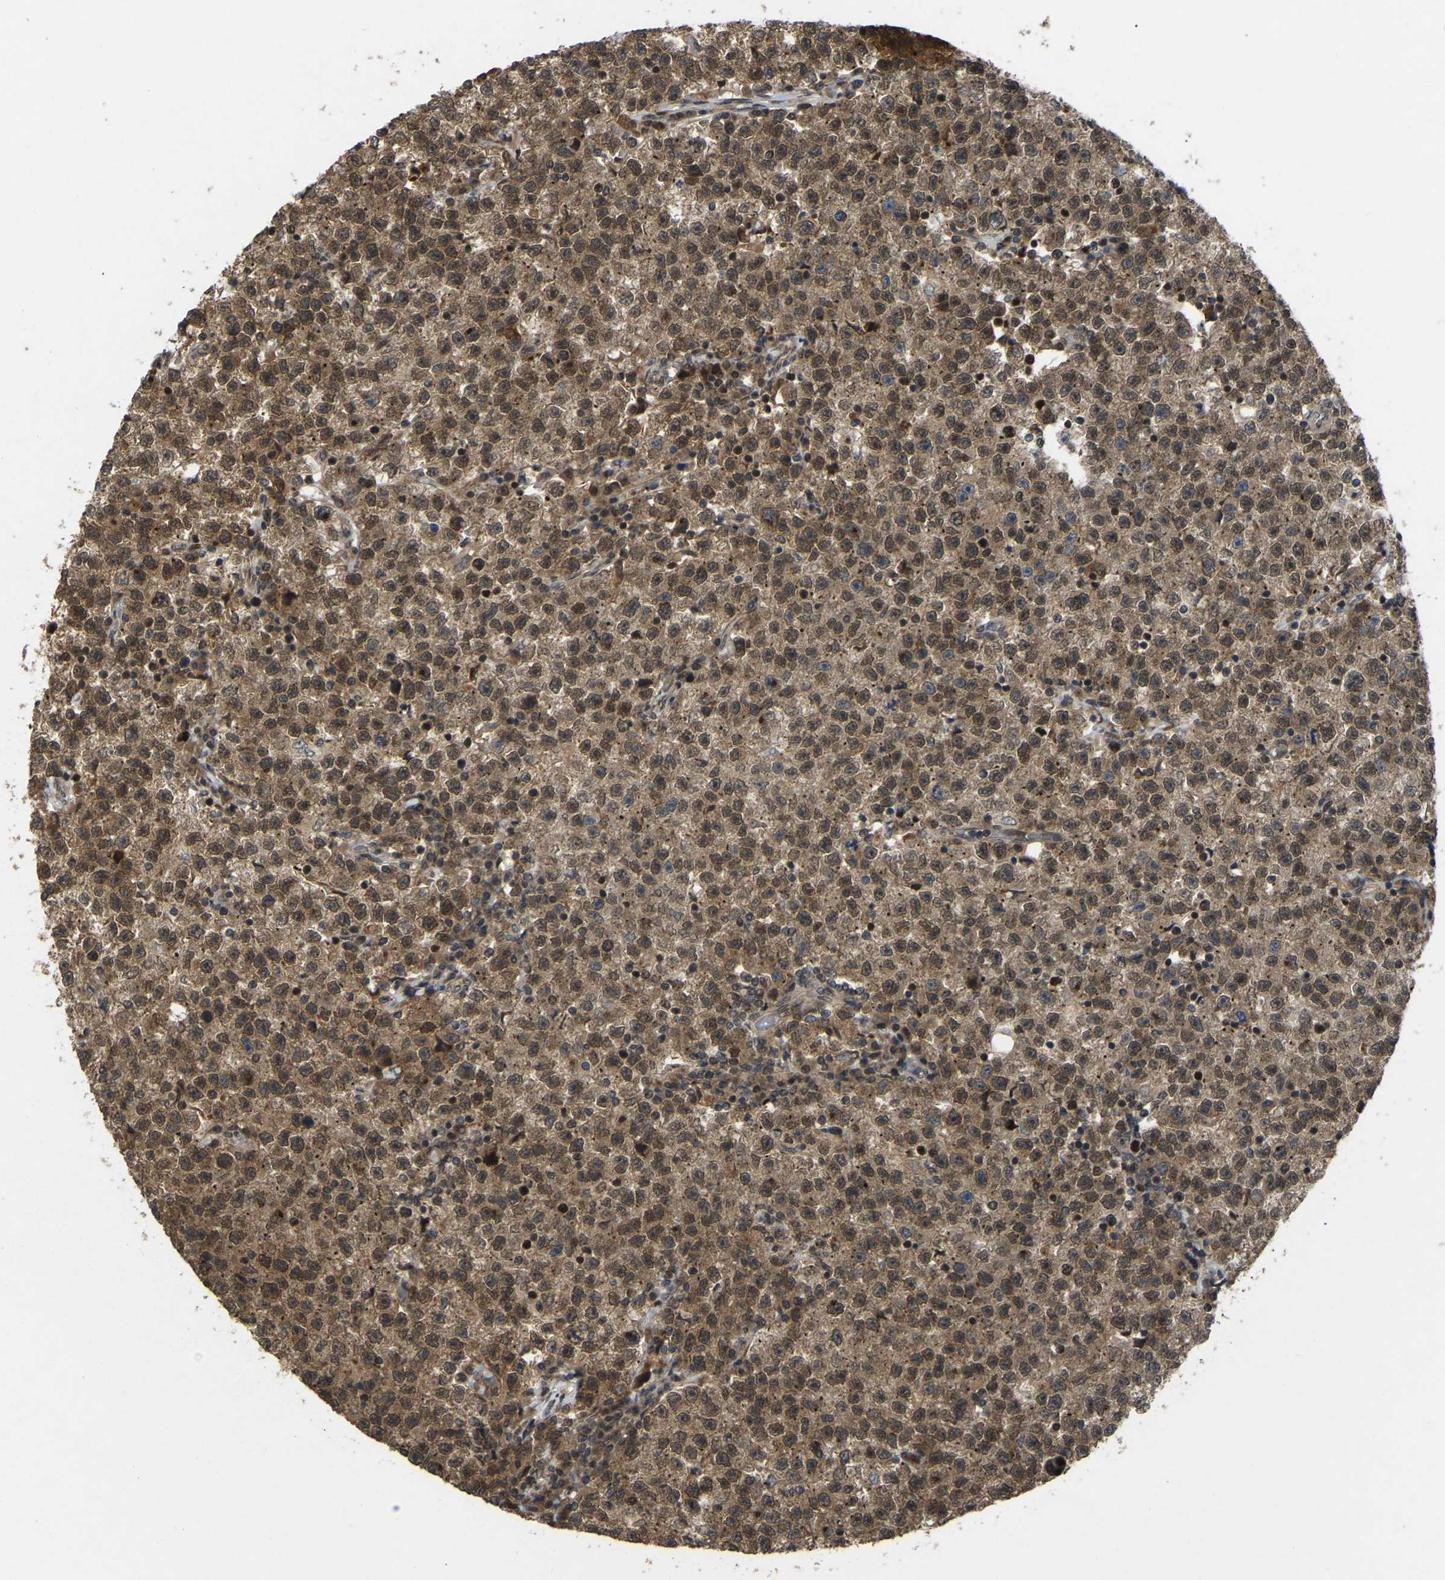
{"staining": {"intensity": "moderate", "quantity": ">75%", "location": "cytoplasmic/membranous,nuclear"}, "tissue": "testis cancer", "cell_type": "Tumor cells", "image_type": "cancer", "snomed": [{"axis": "morphology", "description": "Seminoma, NOS"}, {"axis": "topography", "description": "Testis"}], "caption": "Protein staining of testis cancer (seminoma) tissue reveals moderate cytoplasmic/membranous and nuclear staining in about >75% of tumor cells.", "gene": "KIAA1549", "patient": {"sex": "male", "age": 22}}